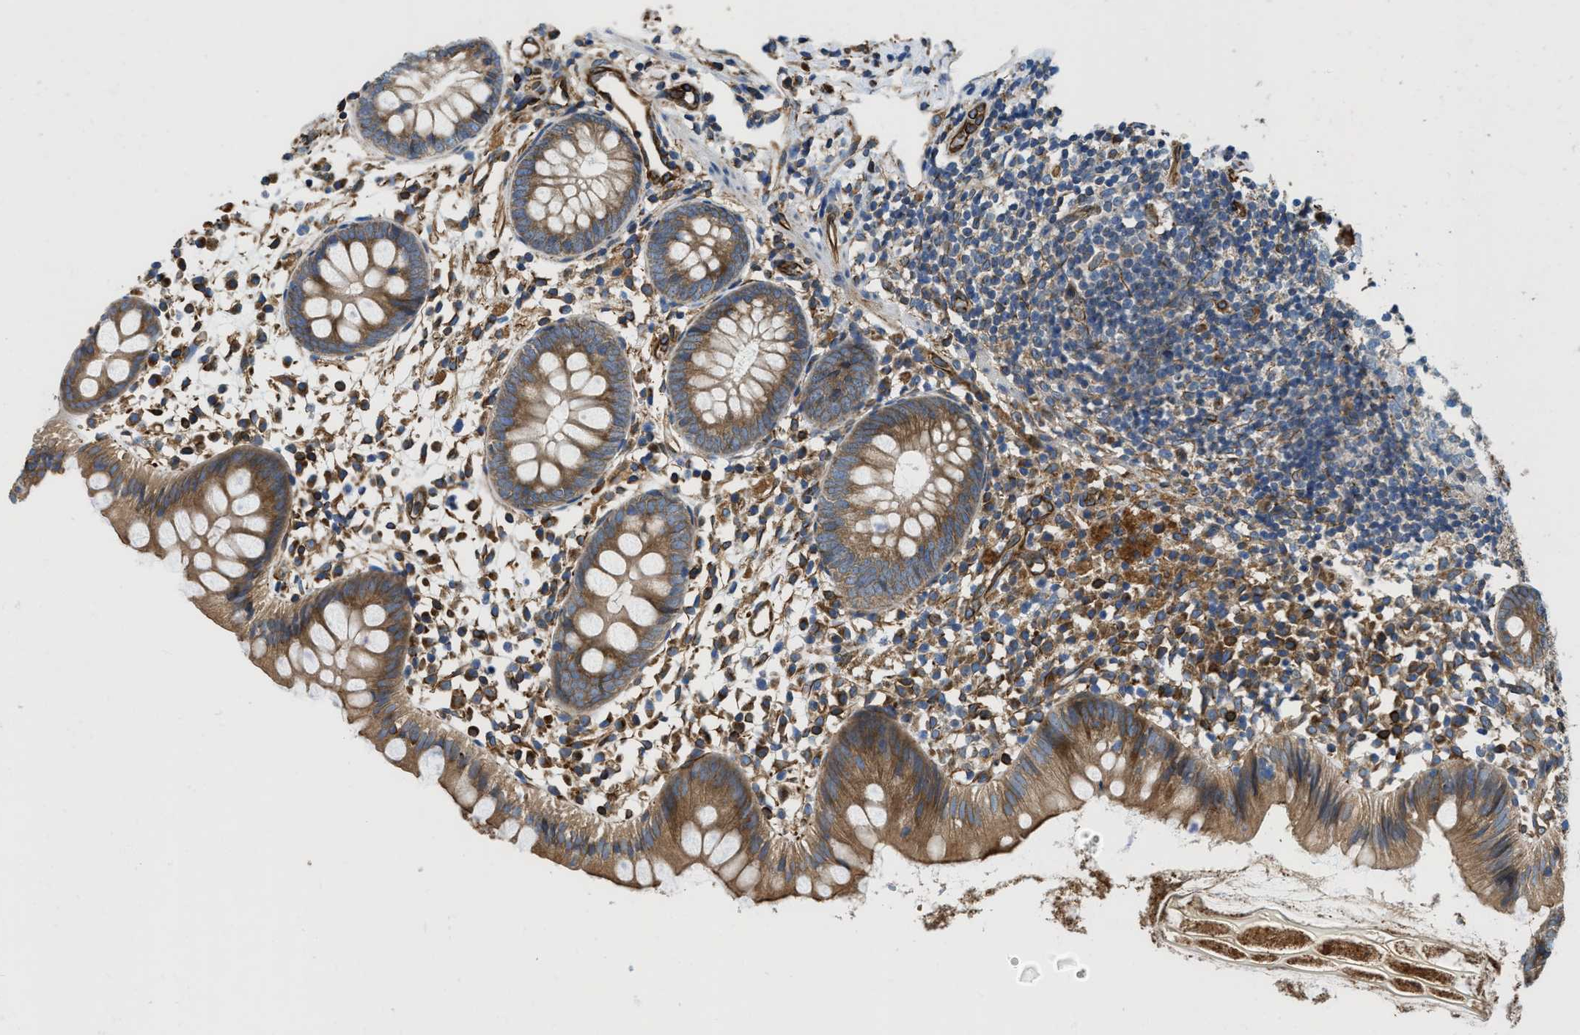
{"staining": {"intensity": "strong", "quantity": ">75%", "location": "cytoplasmic/membranous"}, "tissue": "appendix", "cell_type": "Glandular cells", "image_type": "normal", "snomed": [{"axis": "morphology", "description": "Normal tissue, NOS"}, {"axis": "topography", "description": "Appendix"}], "caption": "Immunohistochemistry (IHC) staining of normal appendix, which exhibits high levels of strong cytoplasmic/membranous expression in approximately >75% of glandular cells indicating strong cytoplasmic/membranous protein expression. The staining was performed using DAB (brown) for protein detection and nuclei were counterstained in hematoxylin (blue).", "gene": "HSD17B12", "patient": {"sex": "female", "age": 20}}